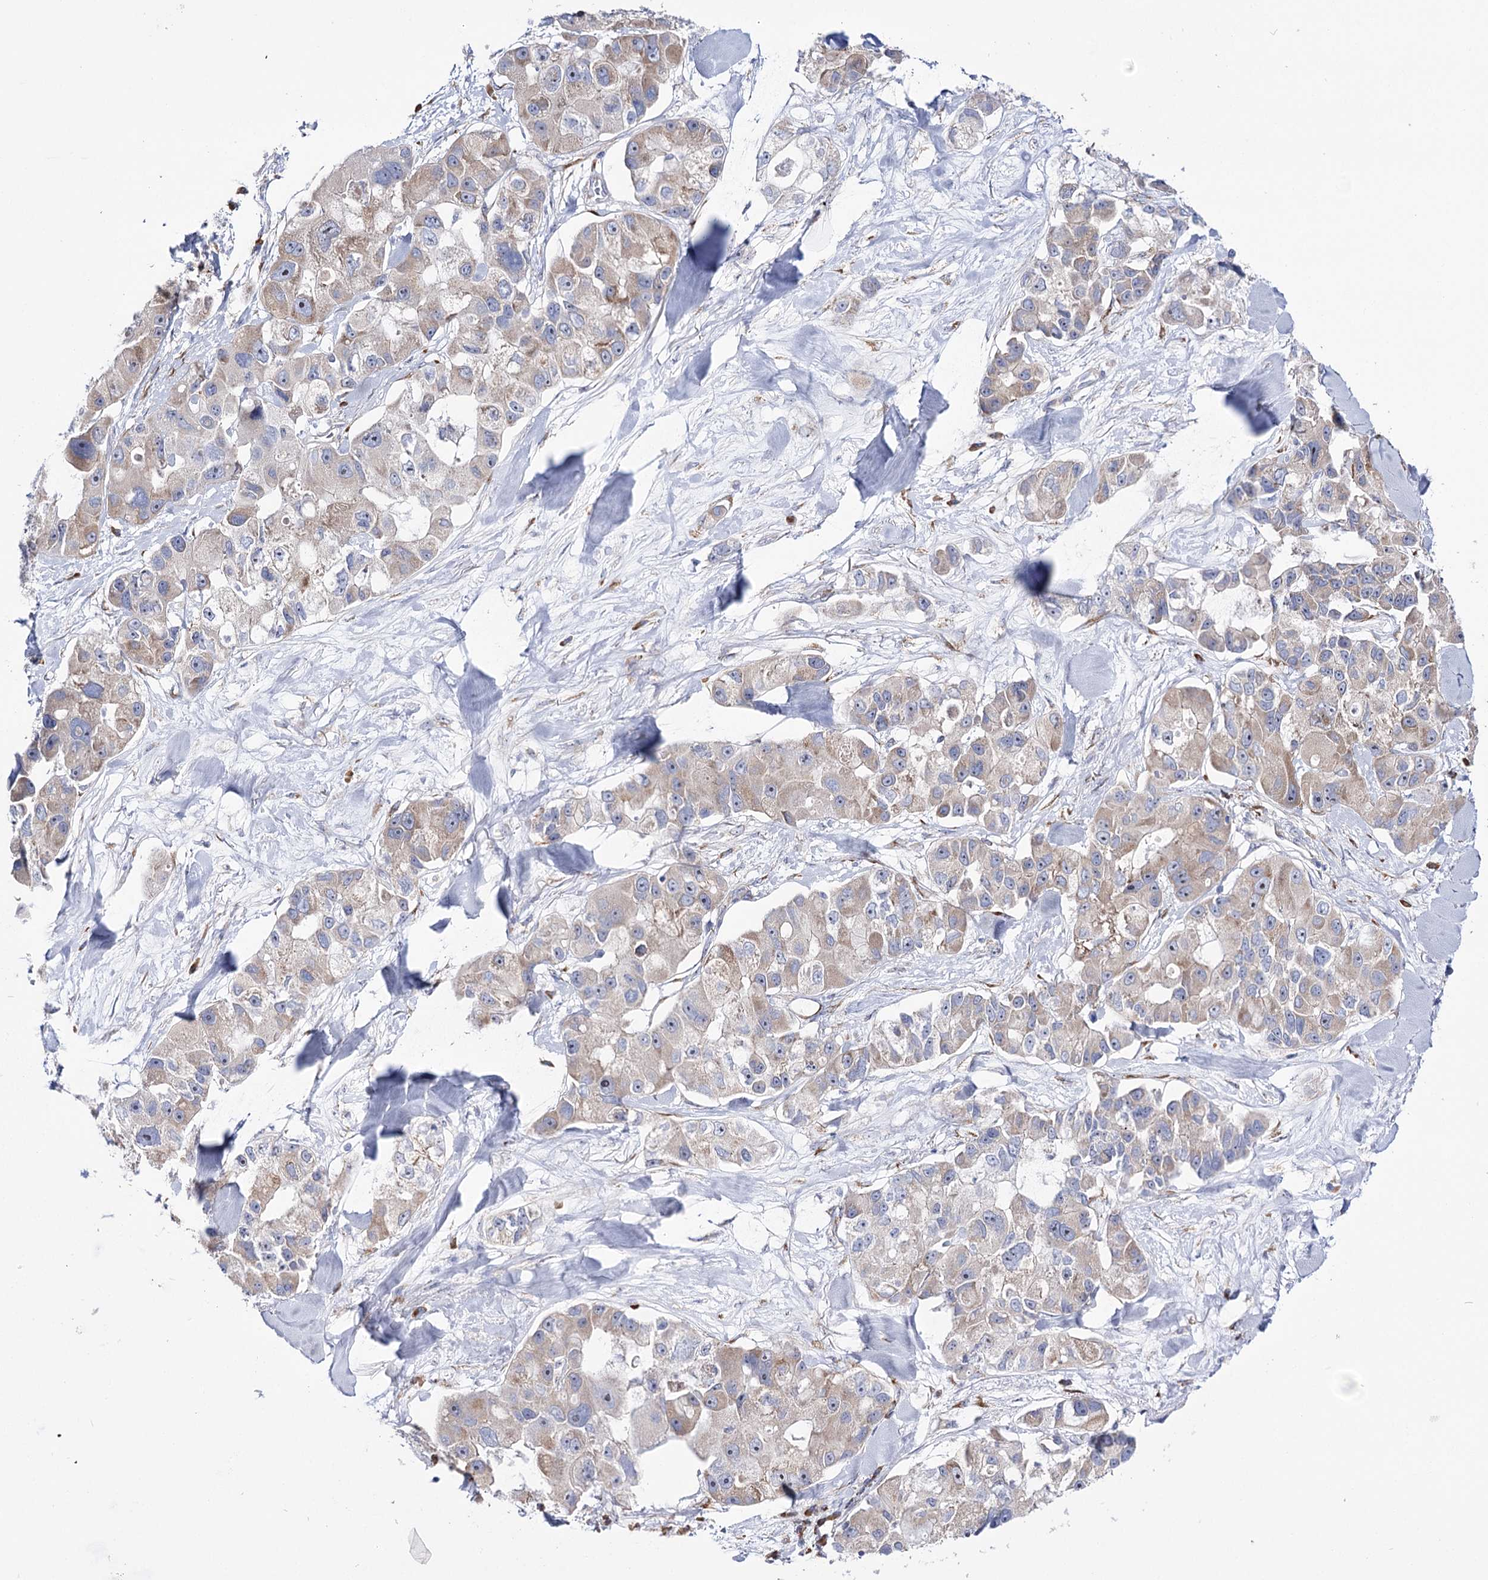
{"staining": {"intensity": "weak", "quantity": "25%-75%", "location": "cytoplasmic/membranous"}, "tissue": "lung cancer", "cell_type": "Tumor cells", "image_type": "cancer", "snomed": [{"axis": "morphology", "description": "Adenocarcinoma, NOS"}, {"axis": "topography", "description": "Lung"}], "caption": "Approximately 25%-75% of tumor cells in human adenocarcinoma (lung) display weak cytoplasmic/membranous protein expression as visualized by brown immunohistochemical staining.", "gene": "METTL5", "patient": {"sex": "female", "age": 54}}